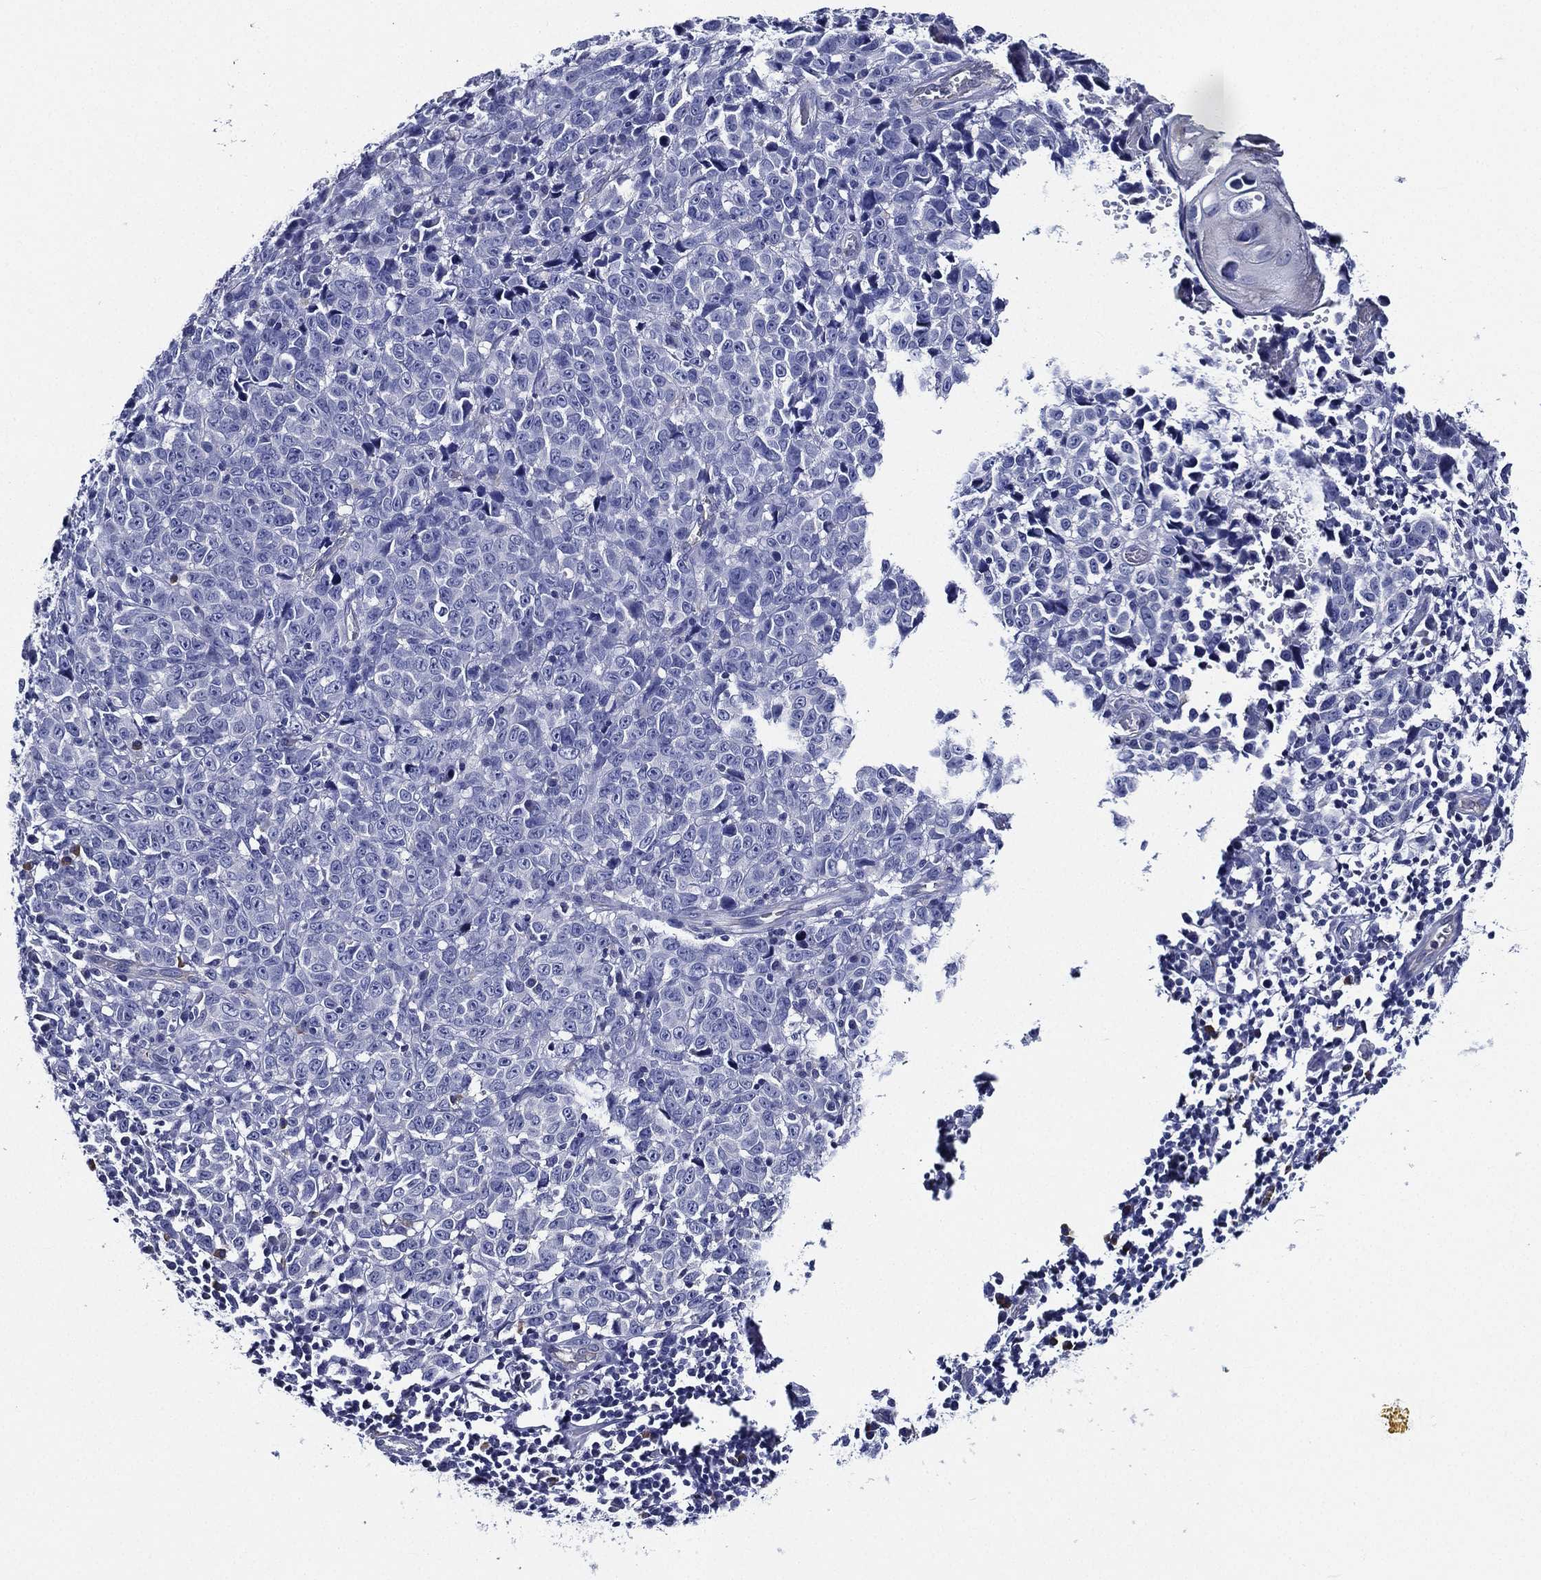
{"staining": {"intensity": "negative", "quantity": "none", "location": "none"}, "tissue": "melanoma", "cell_type": "Tumor cells", "image_type": "cancer", "snomed": [{"axis": "morphology", "description": "Malignant melanoma, NOS"}, {"axis": "topography", "description": "Vulva, labia, clitoris and Bartholin´s gland, NO"}], "caption": "This is a micrograph of IHC staining of melanoma, which shows no expression in tumor cells.", "gene": "NEDD9", "patient": {"sex": "female", "age": 75}}